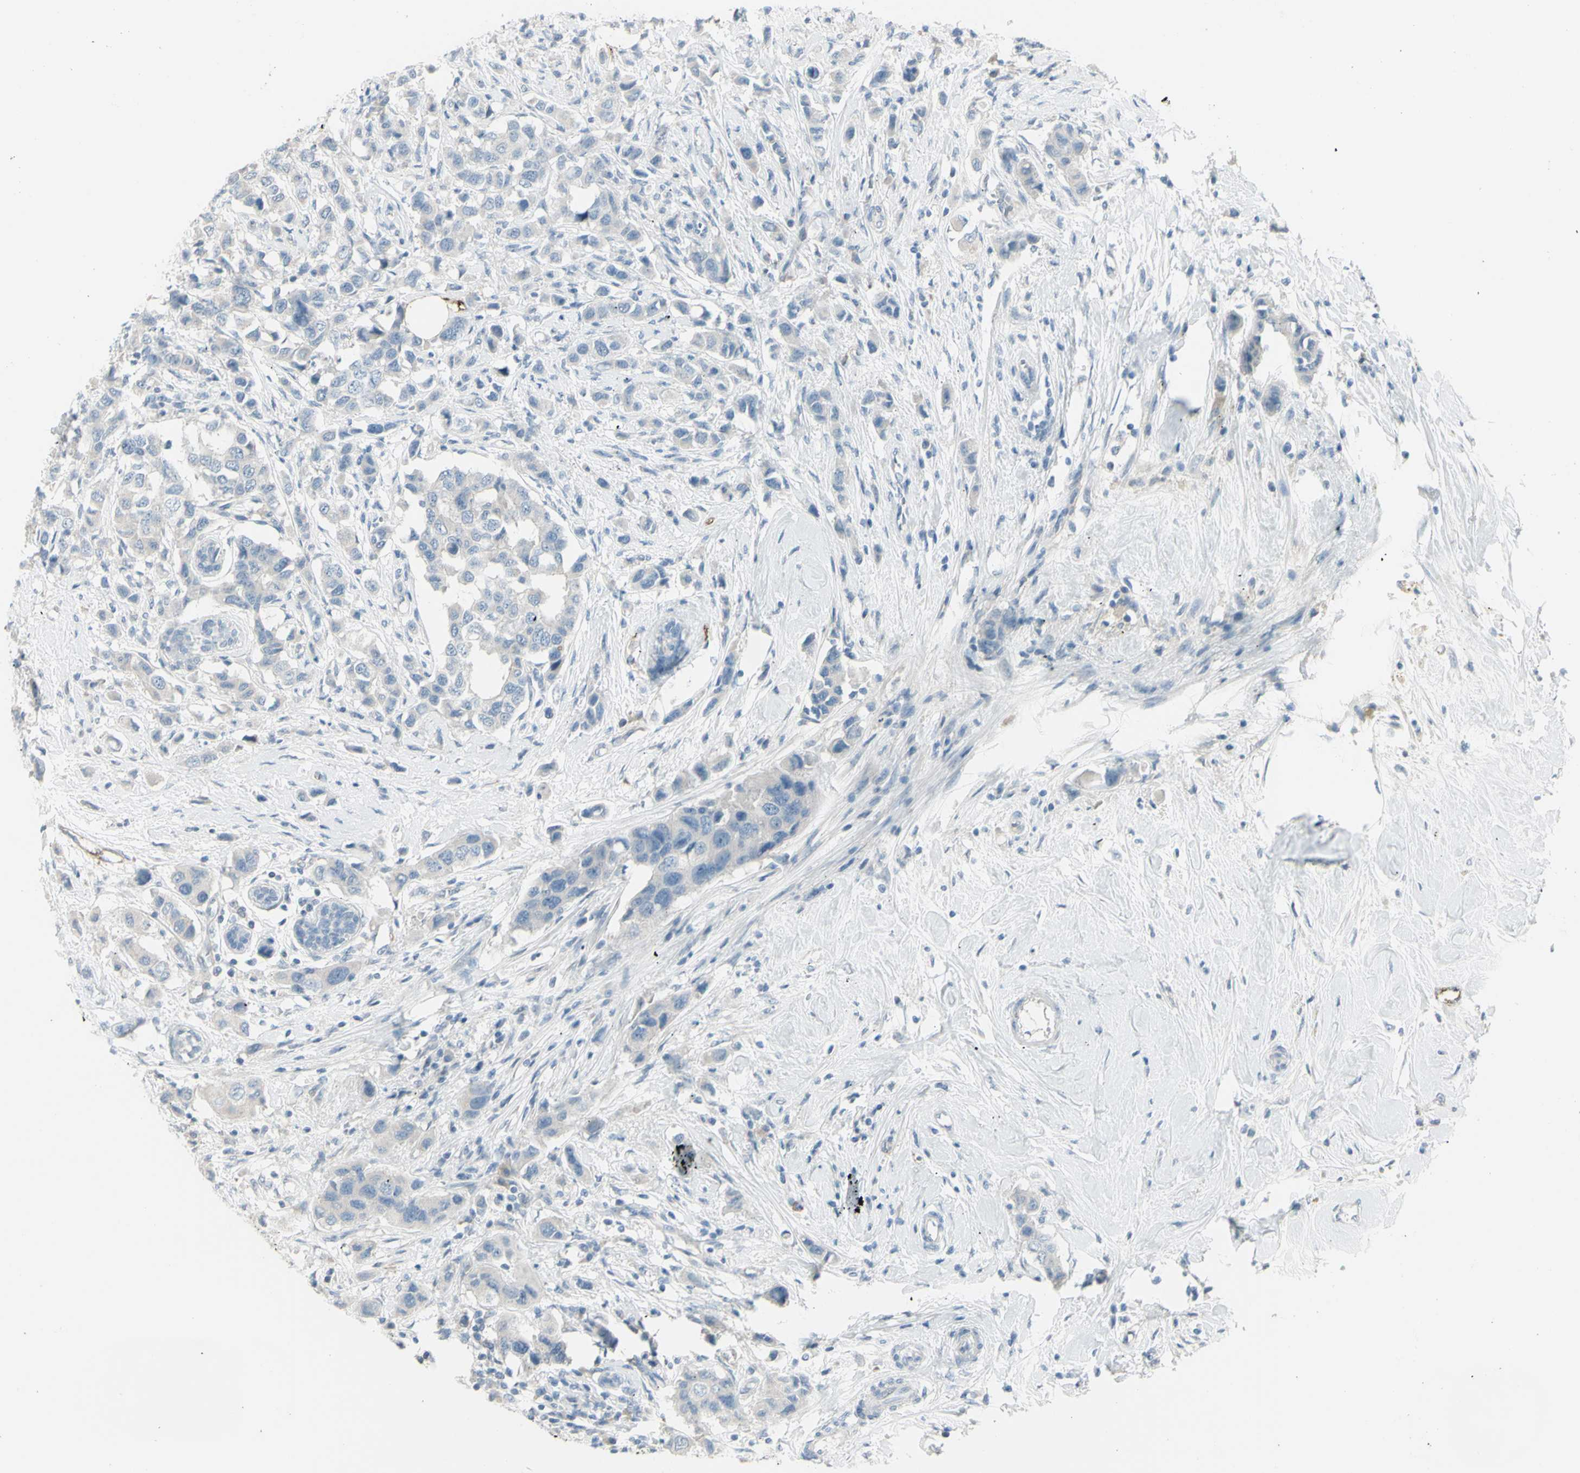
{"staining": {"intensity": "negative", "quantity": "none", "location": "none"}, "tissue": "breast cancer", "cell_type": "Tumor cells", "image_type": "cancer", "snomed": [{"axis": "morphology", "description": "Normal tissue, NOS"}, {"axis": "morphology", "description": "Duct carcinoma"}, {"axis": "topography", "description": "Breast"}], "caption": "Immunohistochemistry of human breast invasive ductal carcinoma exhibits no staining in tumor cells.", "gene": "GPR34", "patient": {"sex": "female", "age": 50}}